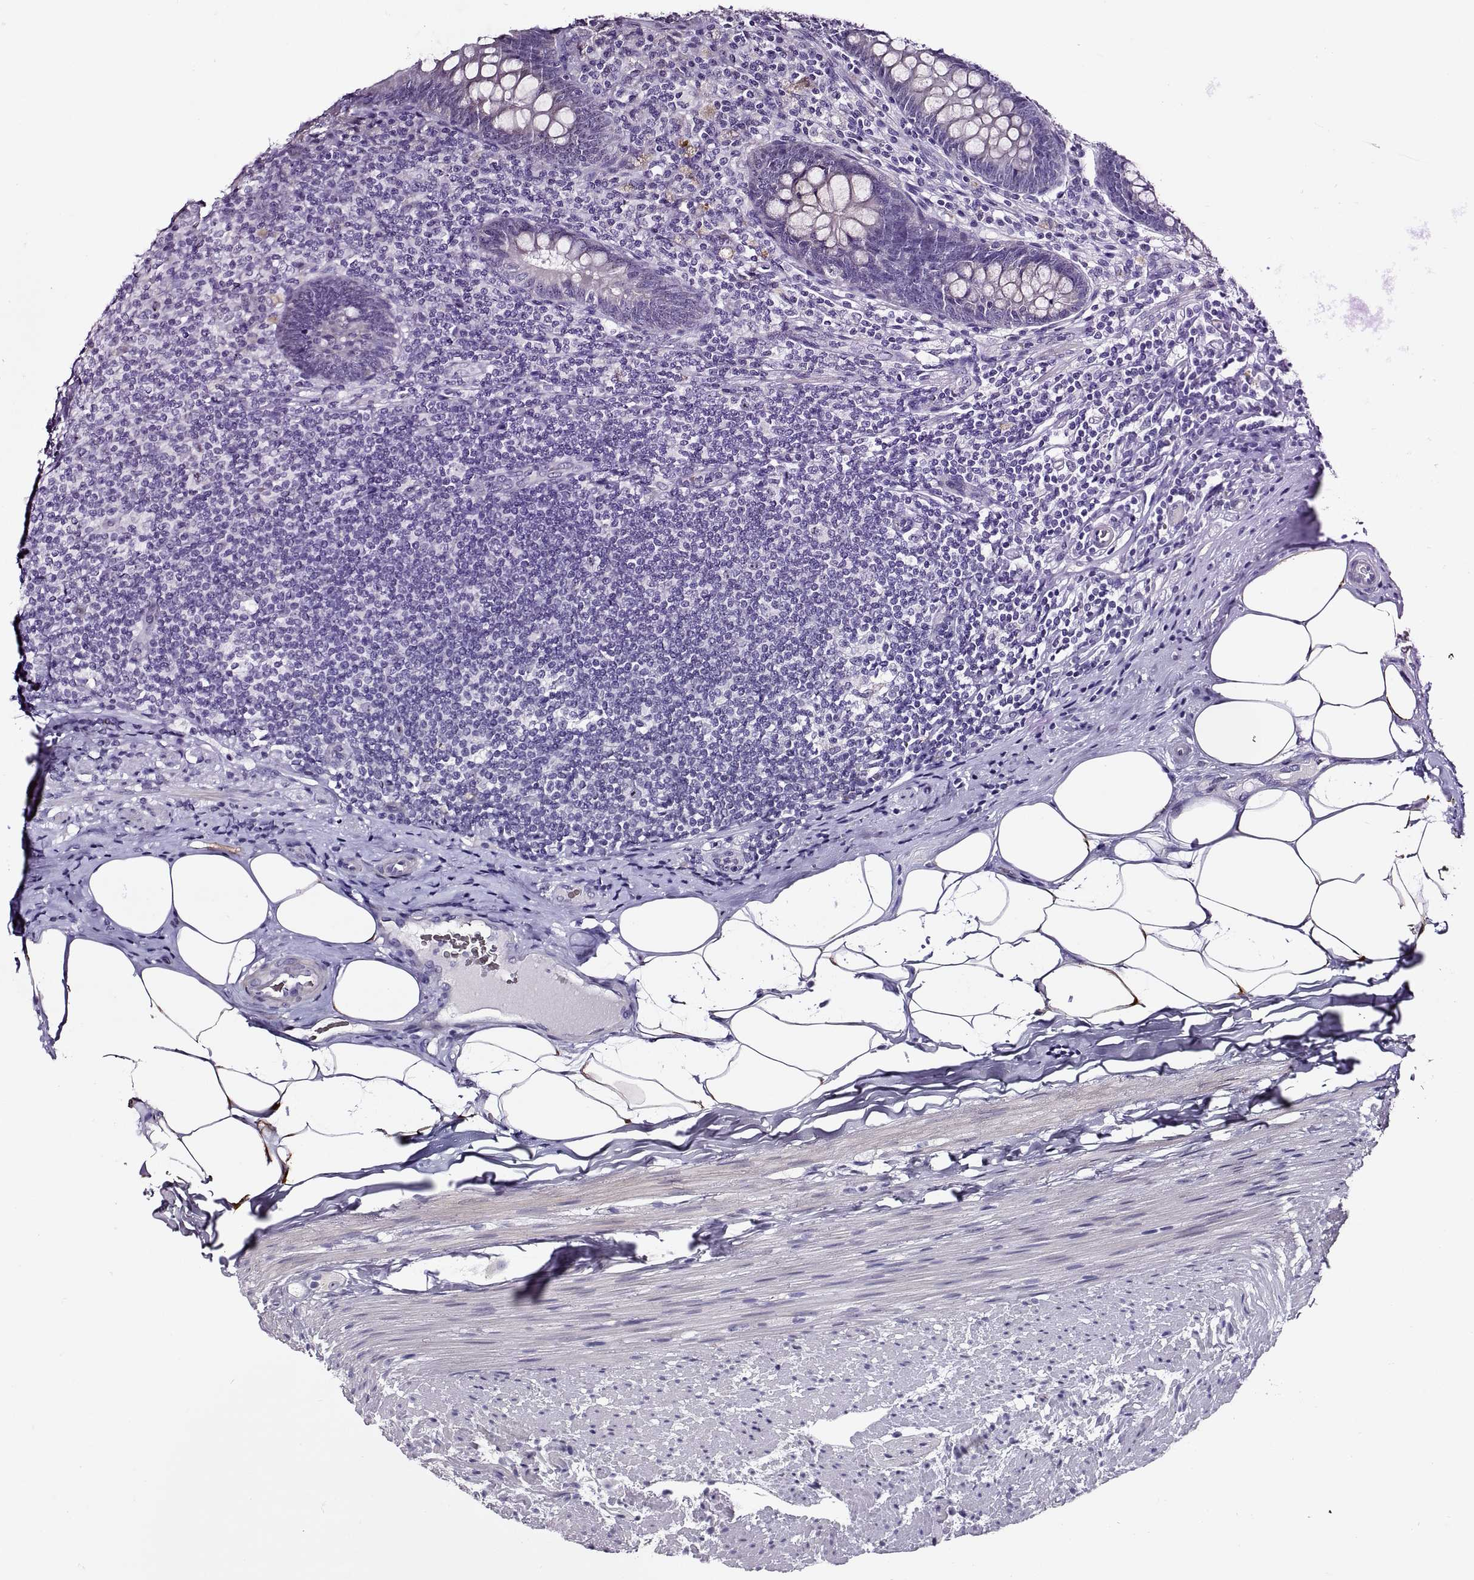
{"staining": {"intensity": "negative", "quantity": "none", "location": "none"}, "tissue": "appendix", "cell_type": "Glandular cells", "image_type": "normal", "snomed": [{"axis": "morphology", "description": "Normal tissue, NOS"}, {"axis": "topography", "description": "Appendix"}], "caption": "Immunohistochemistry (IHC) image of unremarkable appendix: appendix stained with DAB shows no significant protein staining in glandular cells. Nuclei are stained in blue.", "gene": "VSX2", "patient": {"sex": "male", "age": 47}}